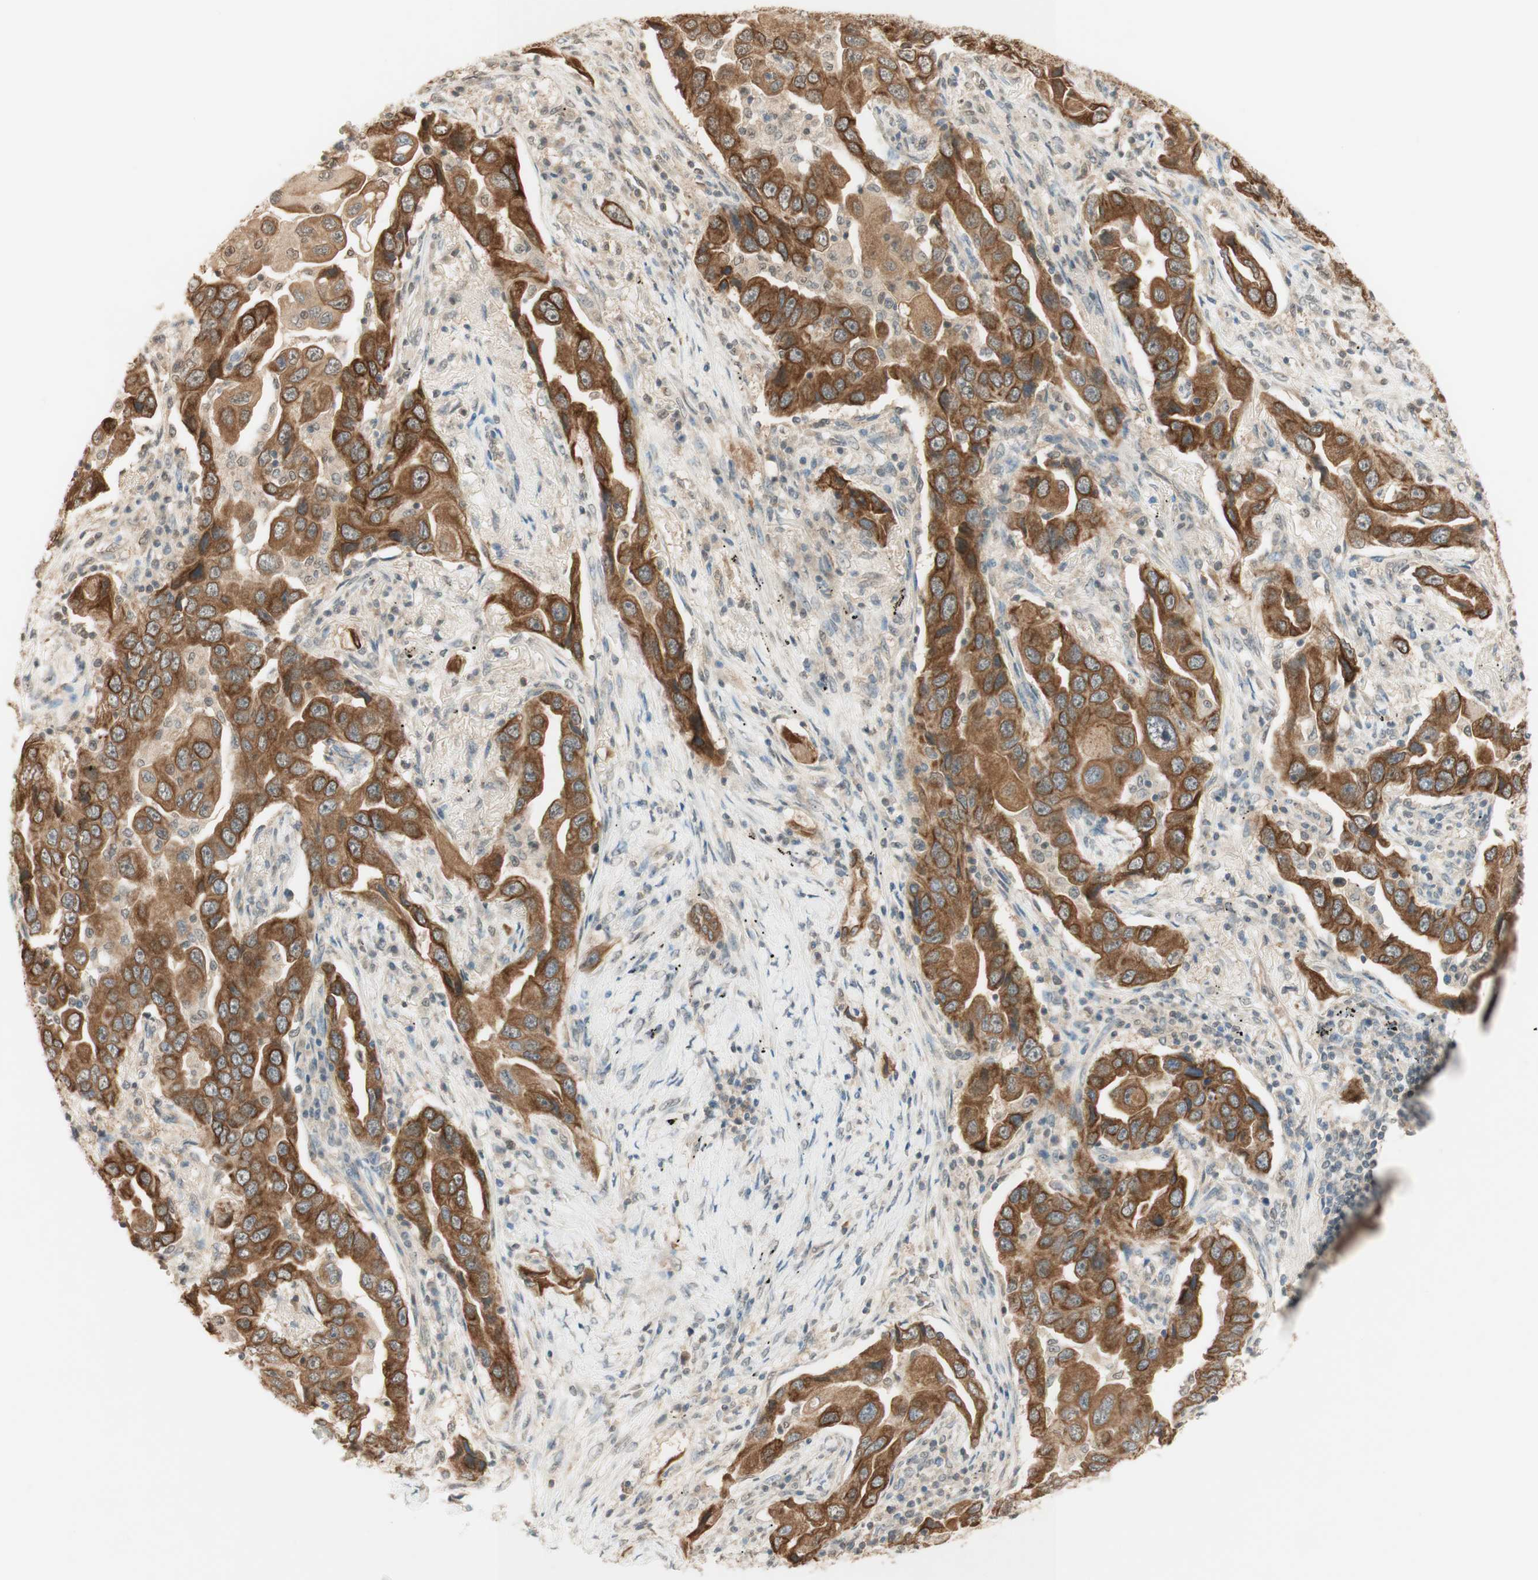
{"staining": {"intensity": "moderate", "quantity": ">75%", "location": "cytoplasmic/membranous"}, "tissue": "lung cancer", "cell_type": "Tumor cells", "image_type": "cancer", "snomed": [{"axis": "morphology", "description": "Adenocarcinoma, NOS"}, {"axis": "topography", "description": "Lung"}], "caption": "Immunohistochemistry image of neoplastic tissue: lung cancer stained using immunohistochemistry (IHC) displays medium levels of moderate protein expression localized specifically in the cytoplasmic/membranous of tumor cells, appearing as a cytoplasmic/membranous brown color.", "gene": "SPINT2", "patient": {"sex": "female", "age": 65}}